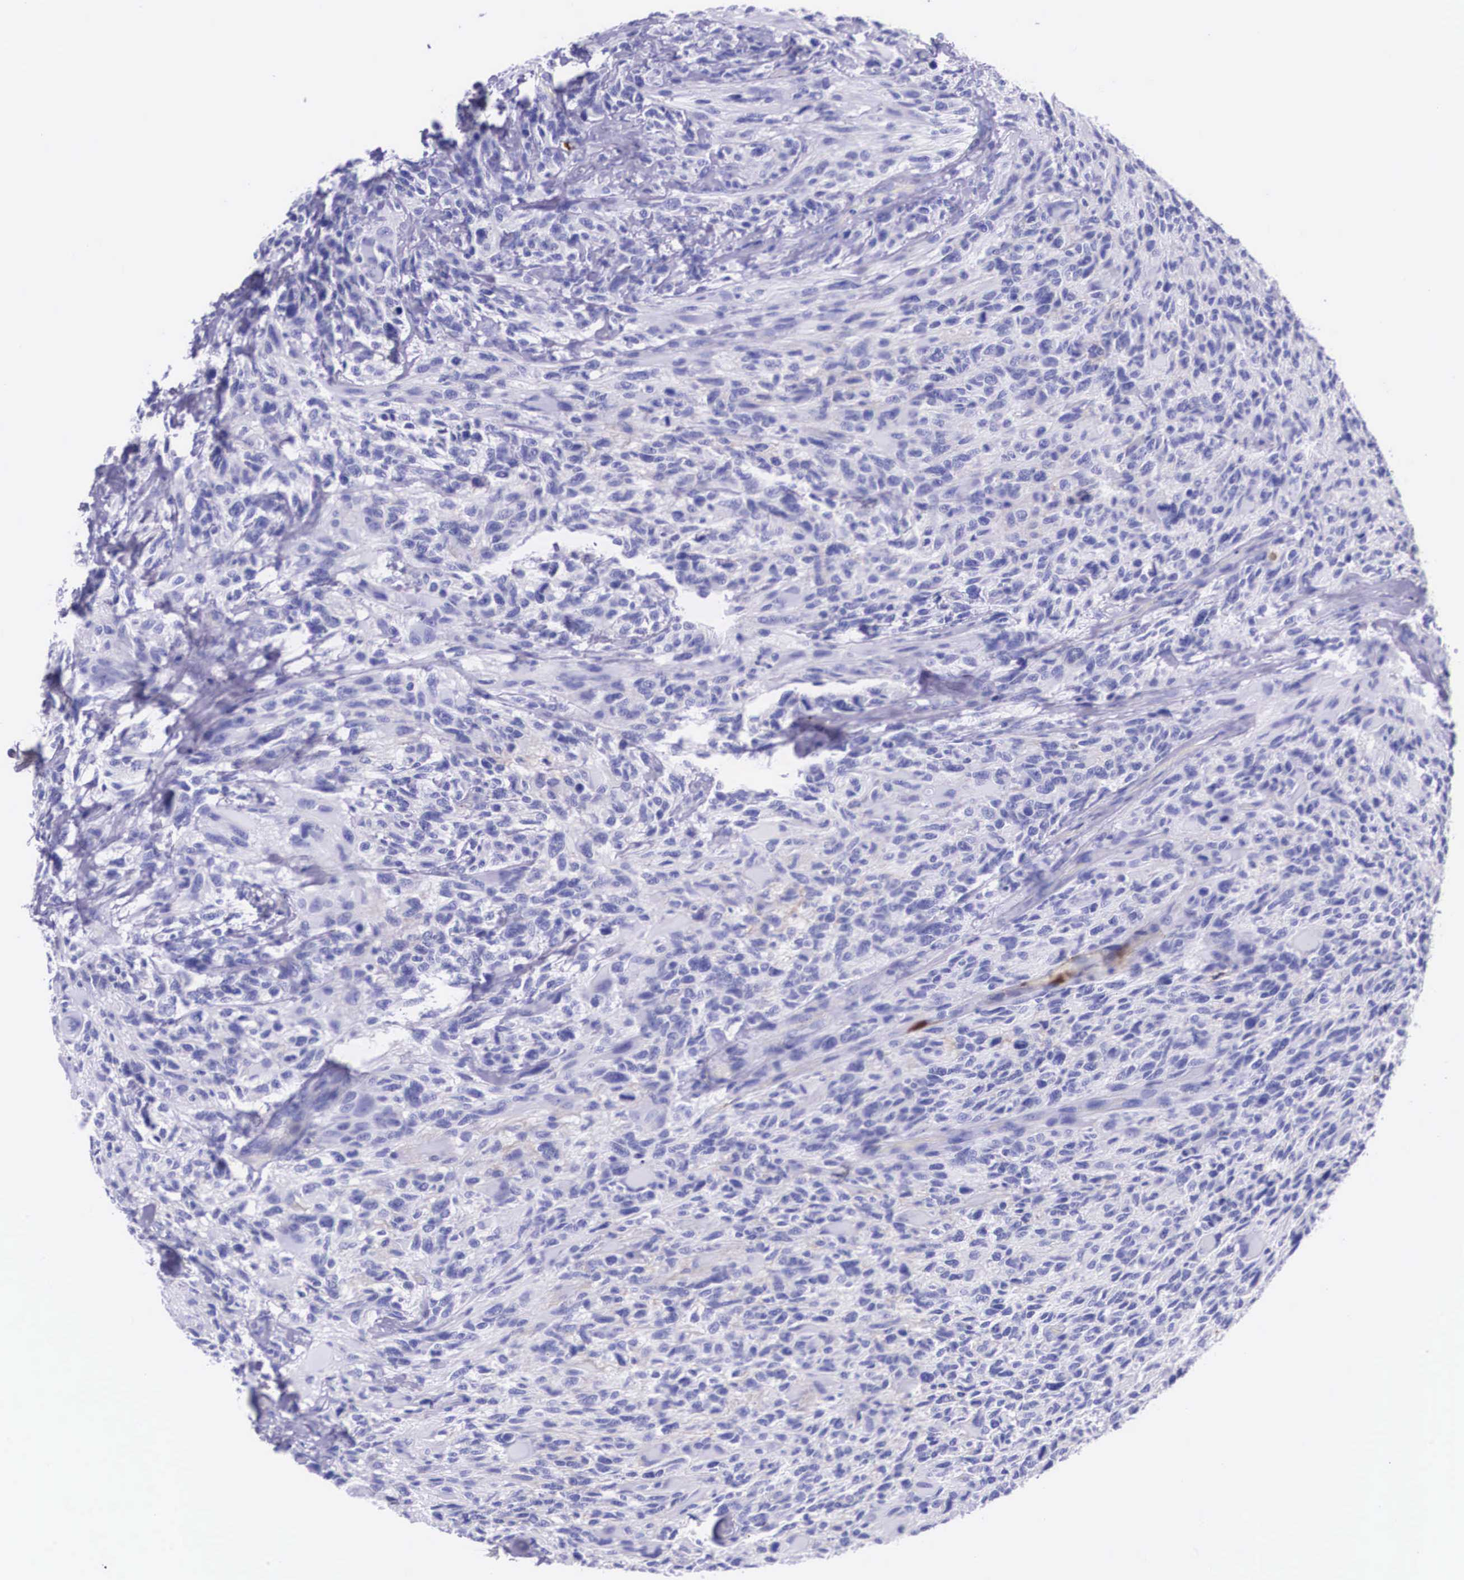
{"staining": {"intensity": "negative", "quantity": "none", "location": "none"}, "tissue": "glioma", "cell_type": "Tumor cells", "image_type": "cancer", "snomed": [{"axis": "morphology", "description": "Glioma, malignant, High grade"}, {"axis": "topography", "description": "Brain"}], "caption": "Immunohistochemical staining of human high-grade glioma (malignant) demonstrates no significant staining in tumor cells.", "gene": "PLG", "patient": {"sex": "male", "age": 69}}